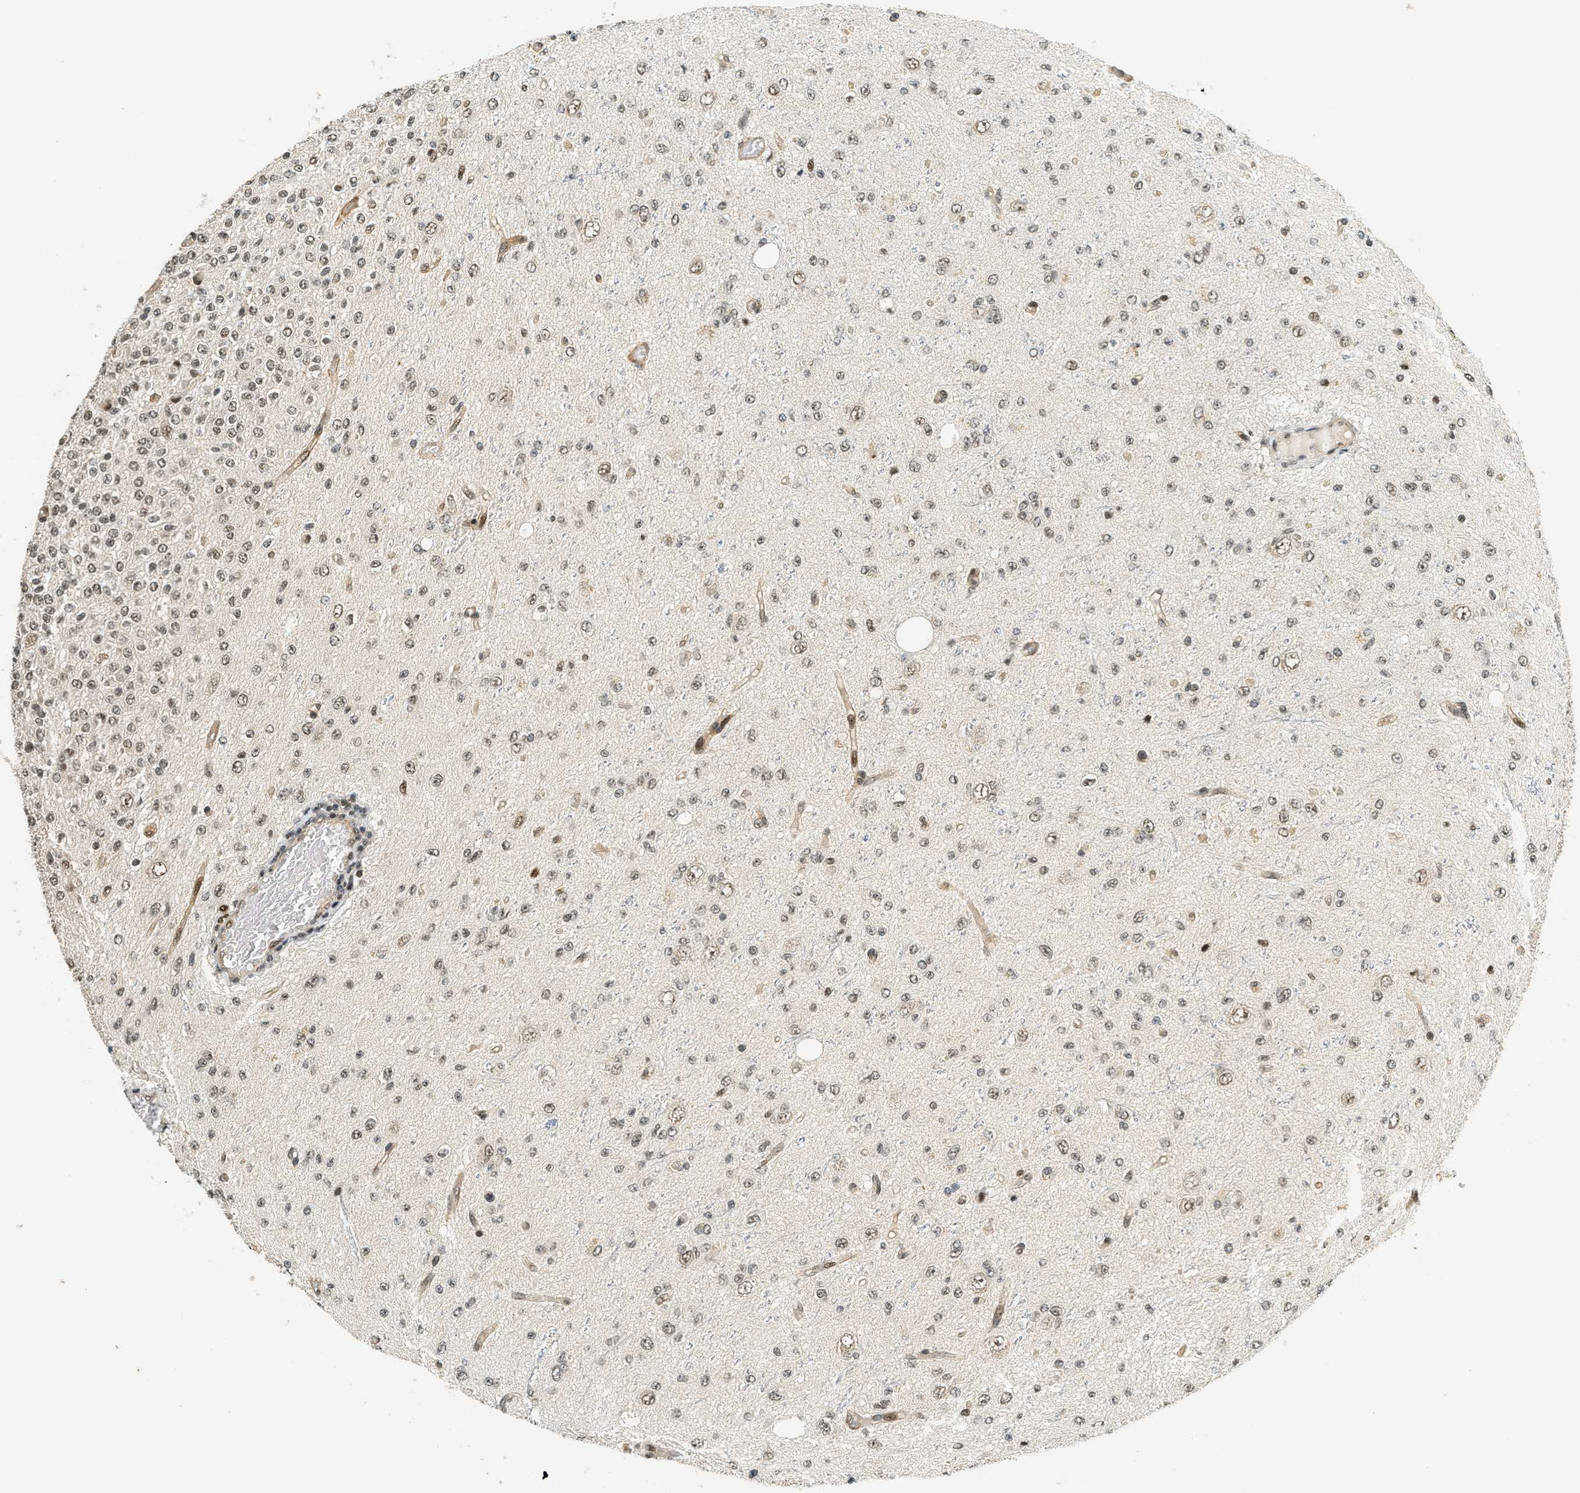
{"staining": {"intensity": "weak", "quantity": ">75%", "location": "nuclear"}, "tissue": "glioma", "cell_type": "Tumor cells", "image_type": "cancer", "snomed": [{"axis": "morphology", "description": "Glioma, malignant, High grade"}, {"axis": "topography", "description": "pancreas cauda"}], "caption": "Protein staining by IHC shows weak nuclear staining in about >75% of tumor cells in glioma. (DAB (3,3'-diaminobenzidine) = brown stain, brightfield microscopy at high magnification).", "gene": "FOXM1", "patient": {"sex": "male", "age": 60}}